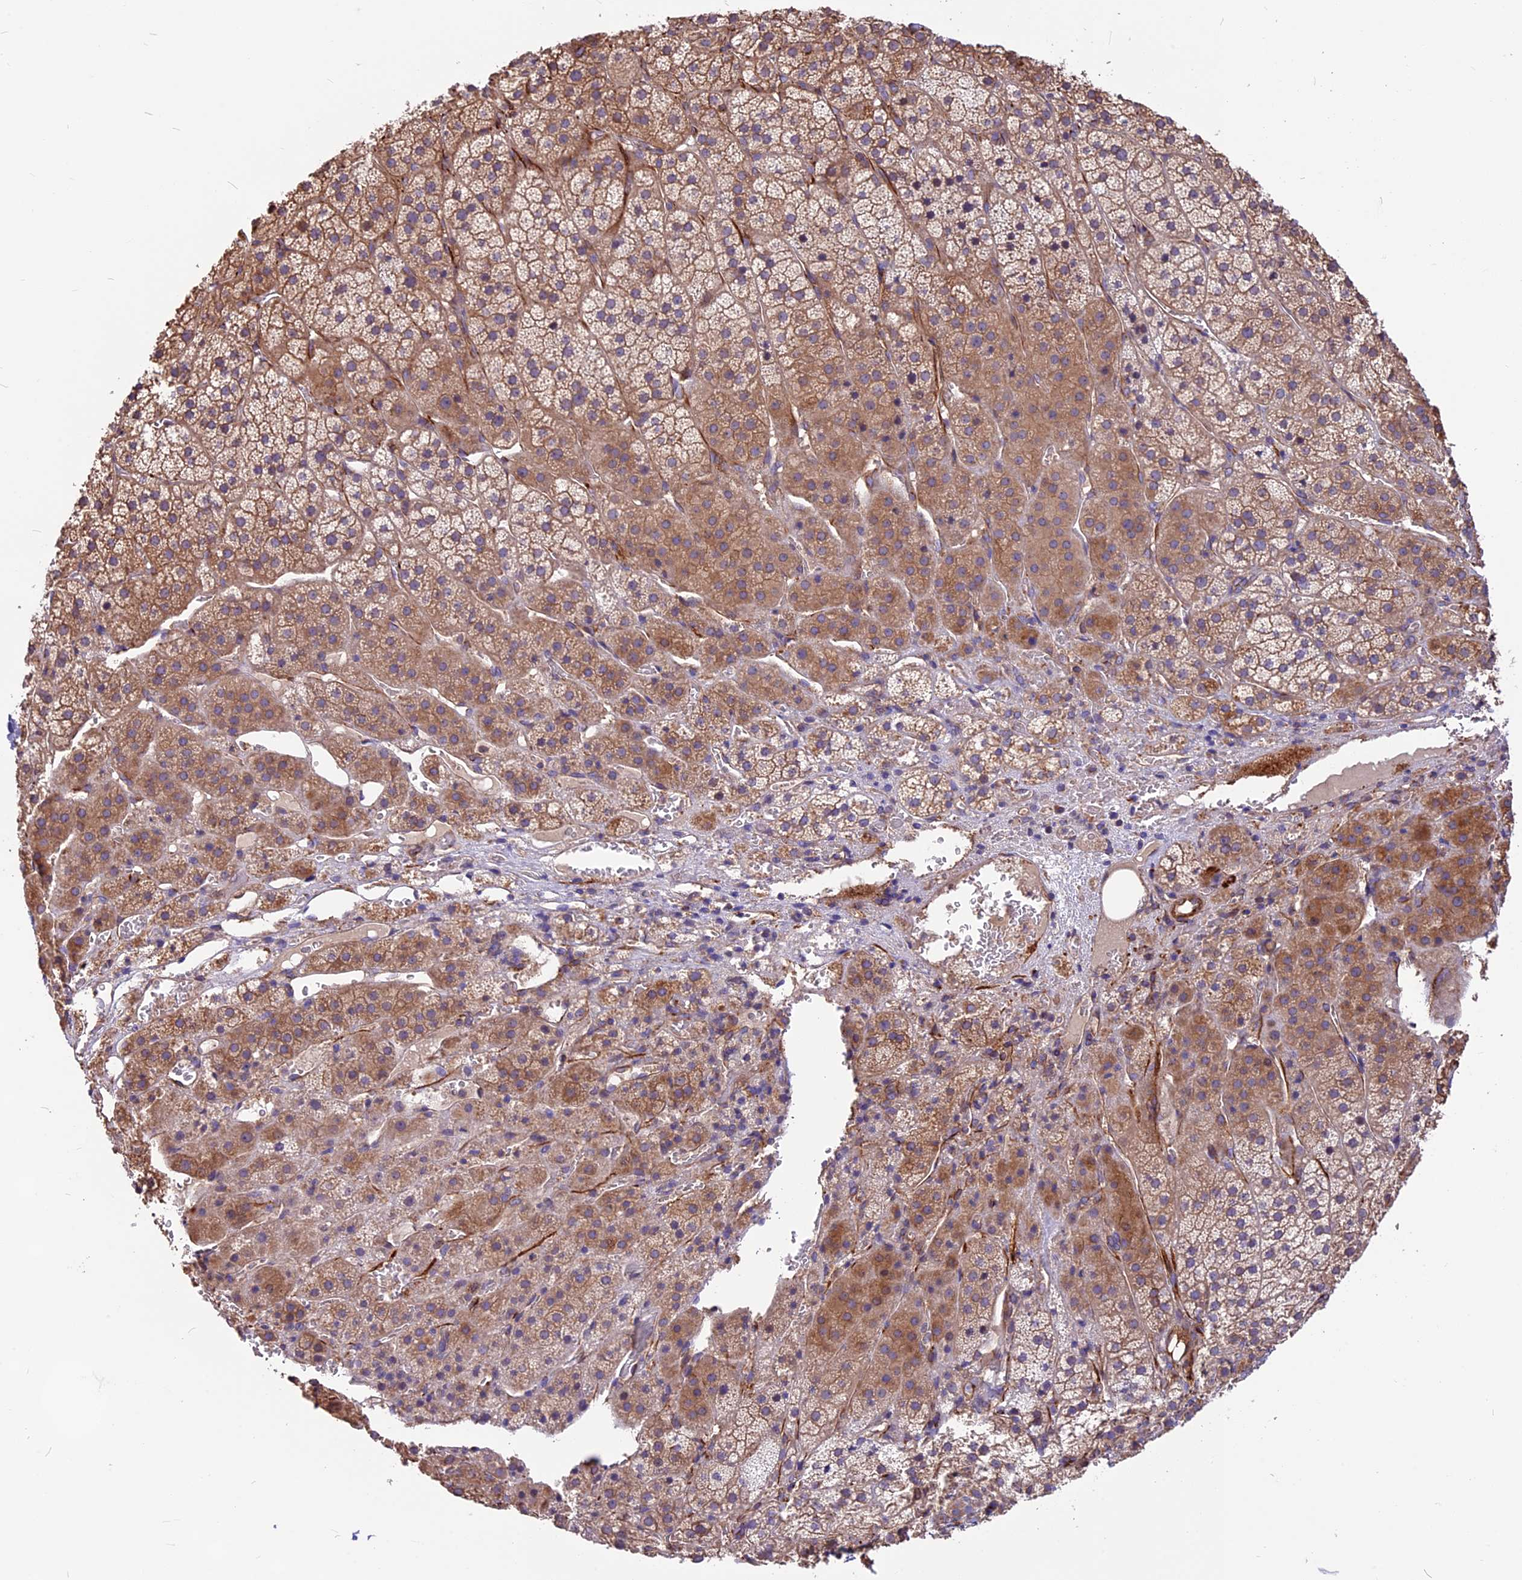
{"staining": {"intensity": "moderate", "quantity": "25%-75%", "location": "cytoplasmic/membranous"}, "tissue": "adrenal gland", "cell_type": "Glandular cells", "image_type": "normal", "snomed": [{"axis": "morphology", "description": "Normal tissue, NOS"}, {"axis": "topography", "description": "Adrenal gland"}], "caption": "Immunohistochemistry (IHC) photomicrograph of benign human adrenal gland stained for a protein (brown), which demonstrates medium levels of moderate cytoplasmic/membranous expression in approximately 25%-75% of glandular cells.", "gene": "ANO3", "patient": {"sex": "female", "age": 44}}